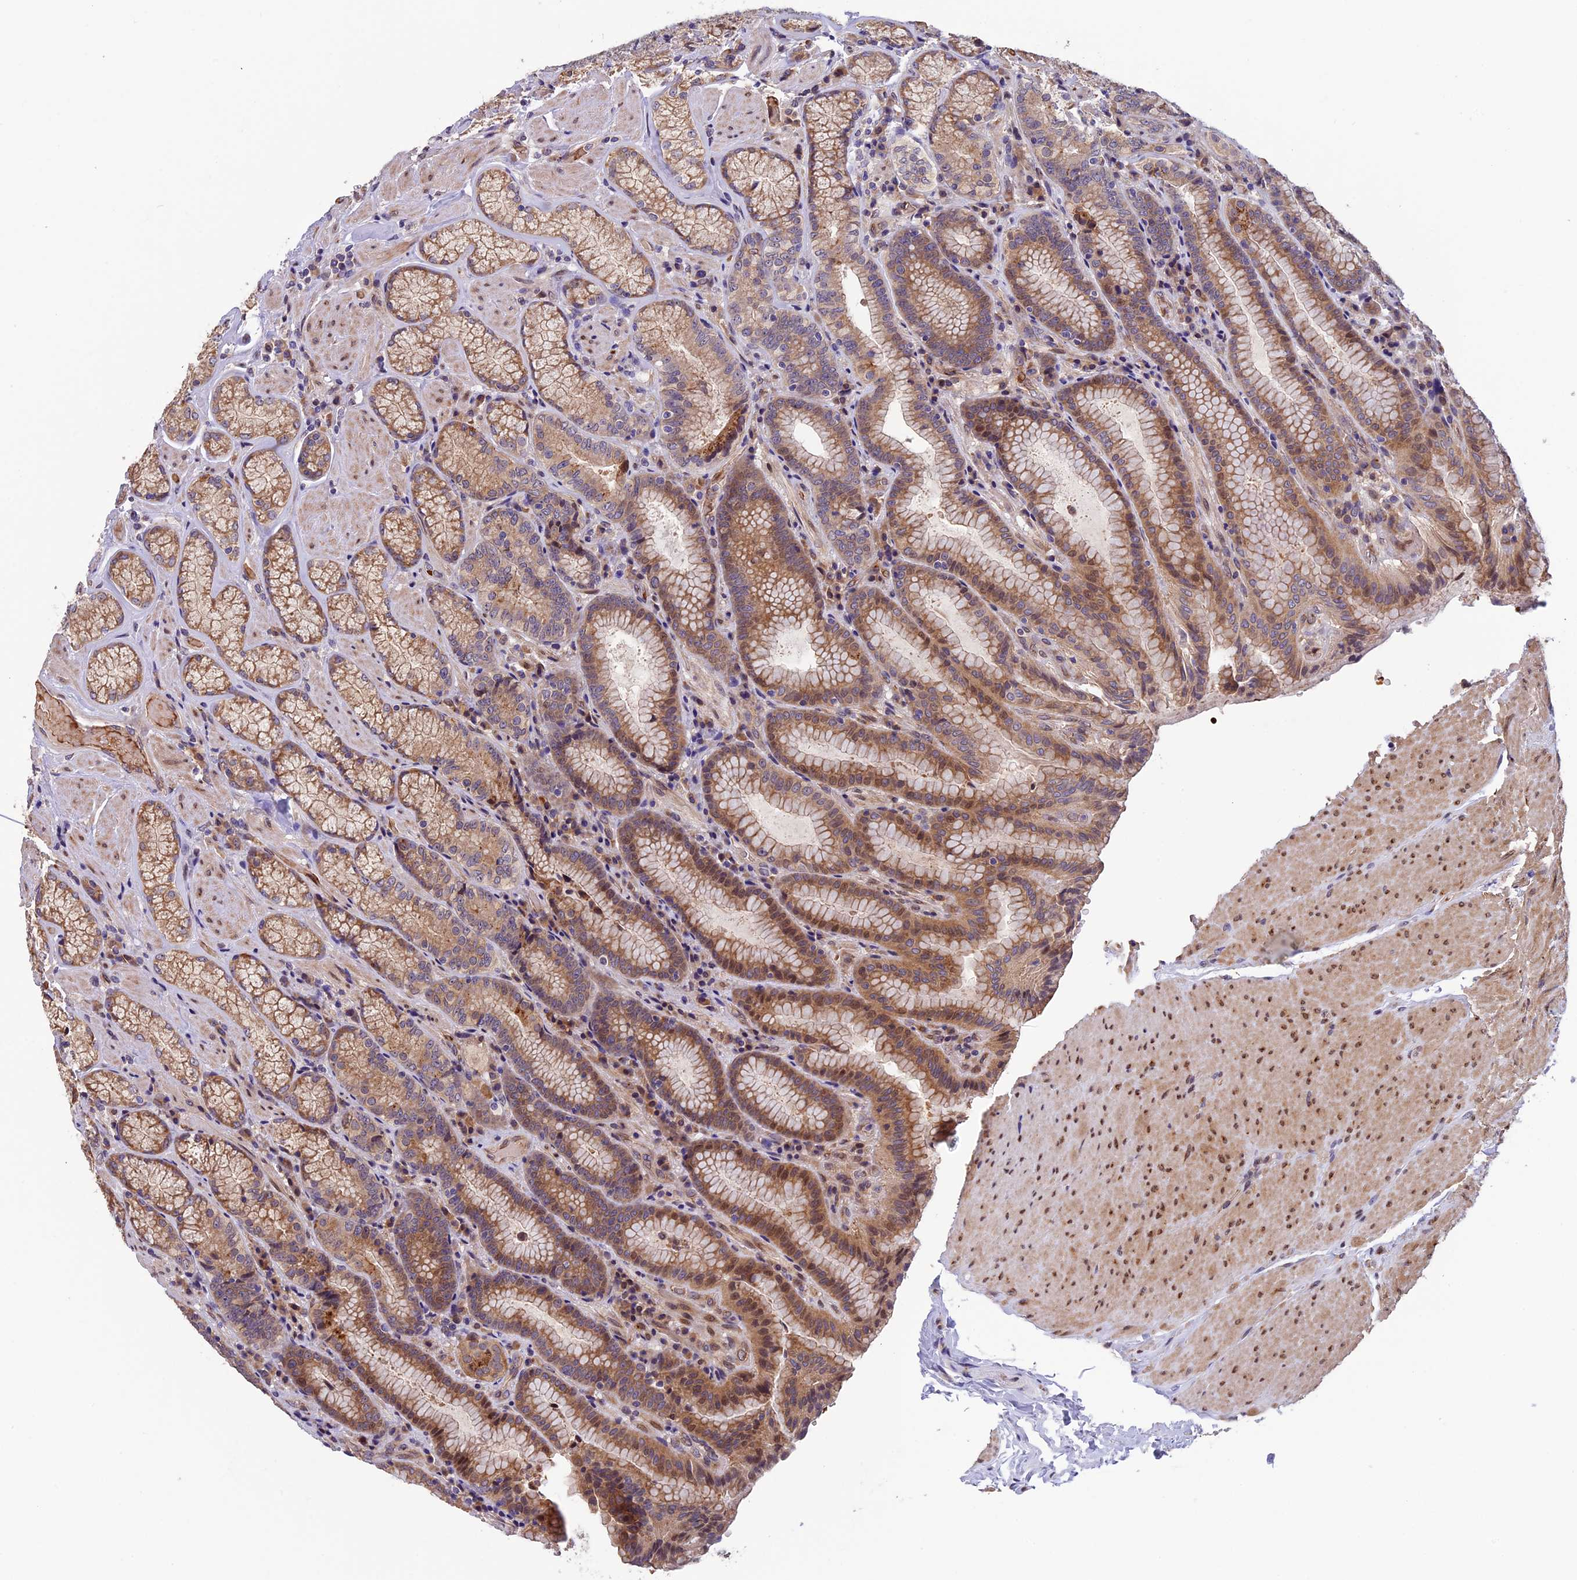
{"staining": {"intensity": "moderate", "quantity": "25%-75%", "location": "cytoplasmic/membranous,nuclear"}, "tissue": "stomach", "cell_type": "Glandular cells", "image_type": "normal", "snomed": [{"axis": "morphology", "description": "Normal tissue, NOS"}, {"axis": "topography", "description": "Stomach, upper"}, {"axis": "topography", "description": "Stomach, lower"}], "caption": "Moderate cytoplasmic/membranous,nuclear protein staining is identified in approximately 25%-75% of glandular cells in stomach. (DAB IHC, brown staining for protein, blue staining for nuclei).", "gene": "CCDC9B", "patient": {"sex": "female", "age": 76}}